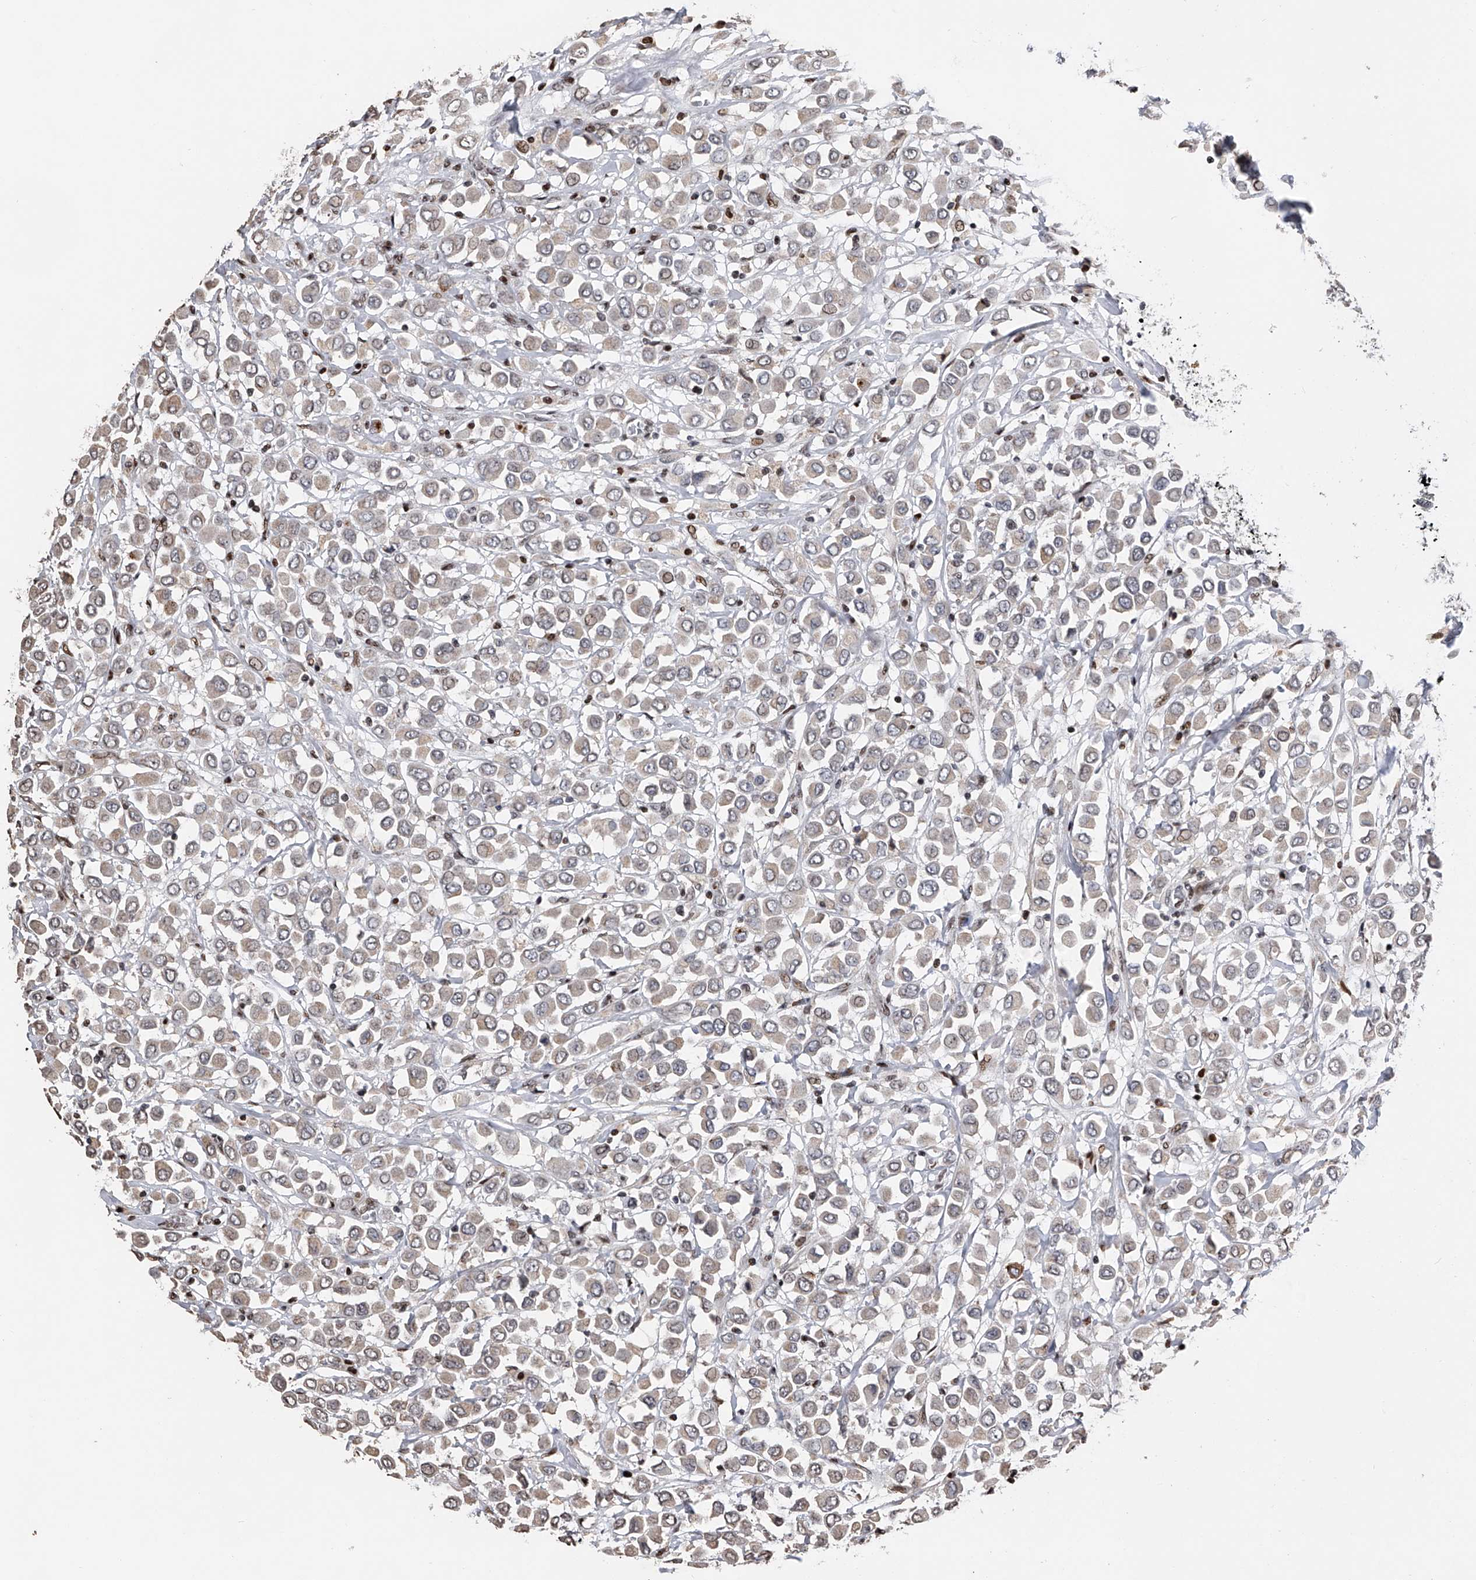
{"staining": {"intensity": "negative", "quantity": "none", "location": "none"}, "tissue": "breast cancer", "cell_type": "Tumor cells", "image_type": "cancer", "snomed": [{"axis": "morphology", "description": "Duct carcinoma"}, {"axis": "topography", "description": "Breast"}], "caption": "Tumor cells are negative for protein expression in human breast cancer (infiltrating ductal carcinoma).", "gene": "RWDD2A", "patient": {"sex": "female", "age": 61}}